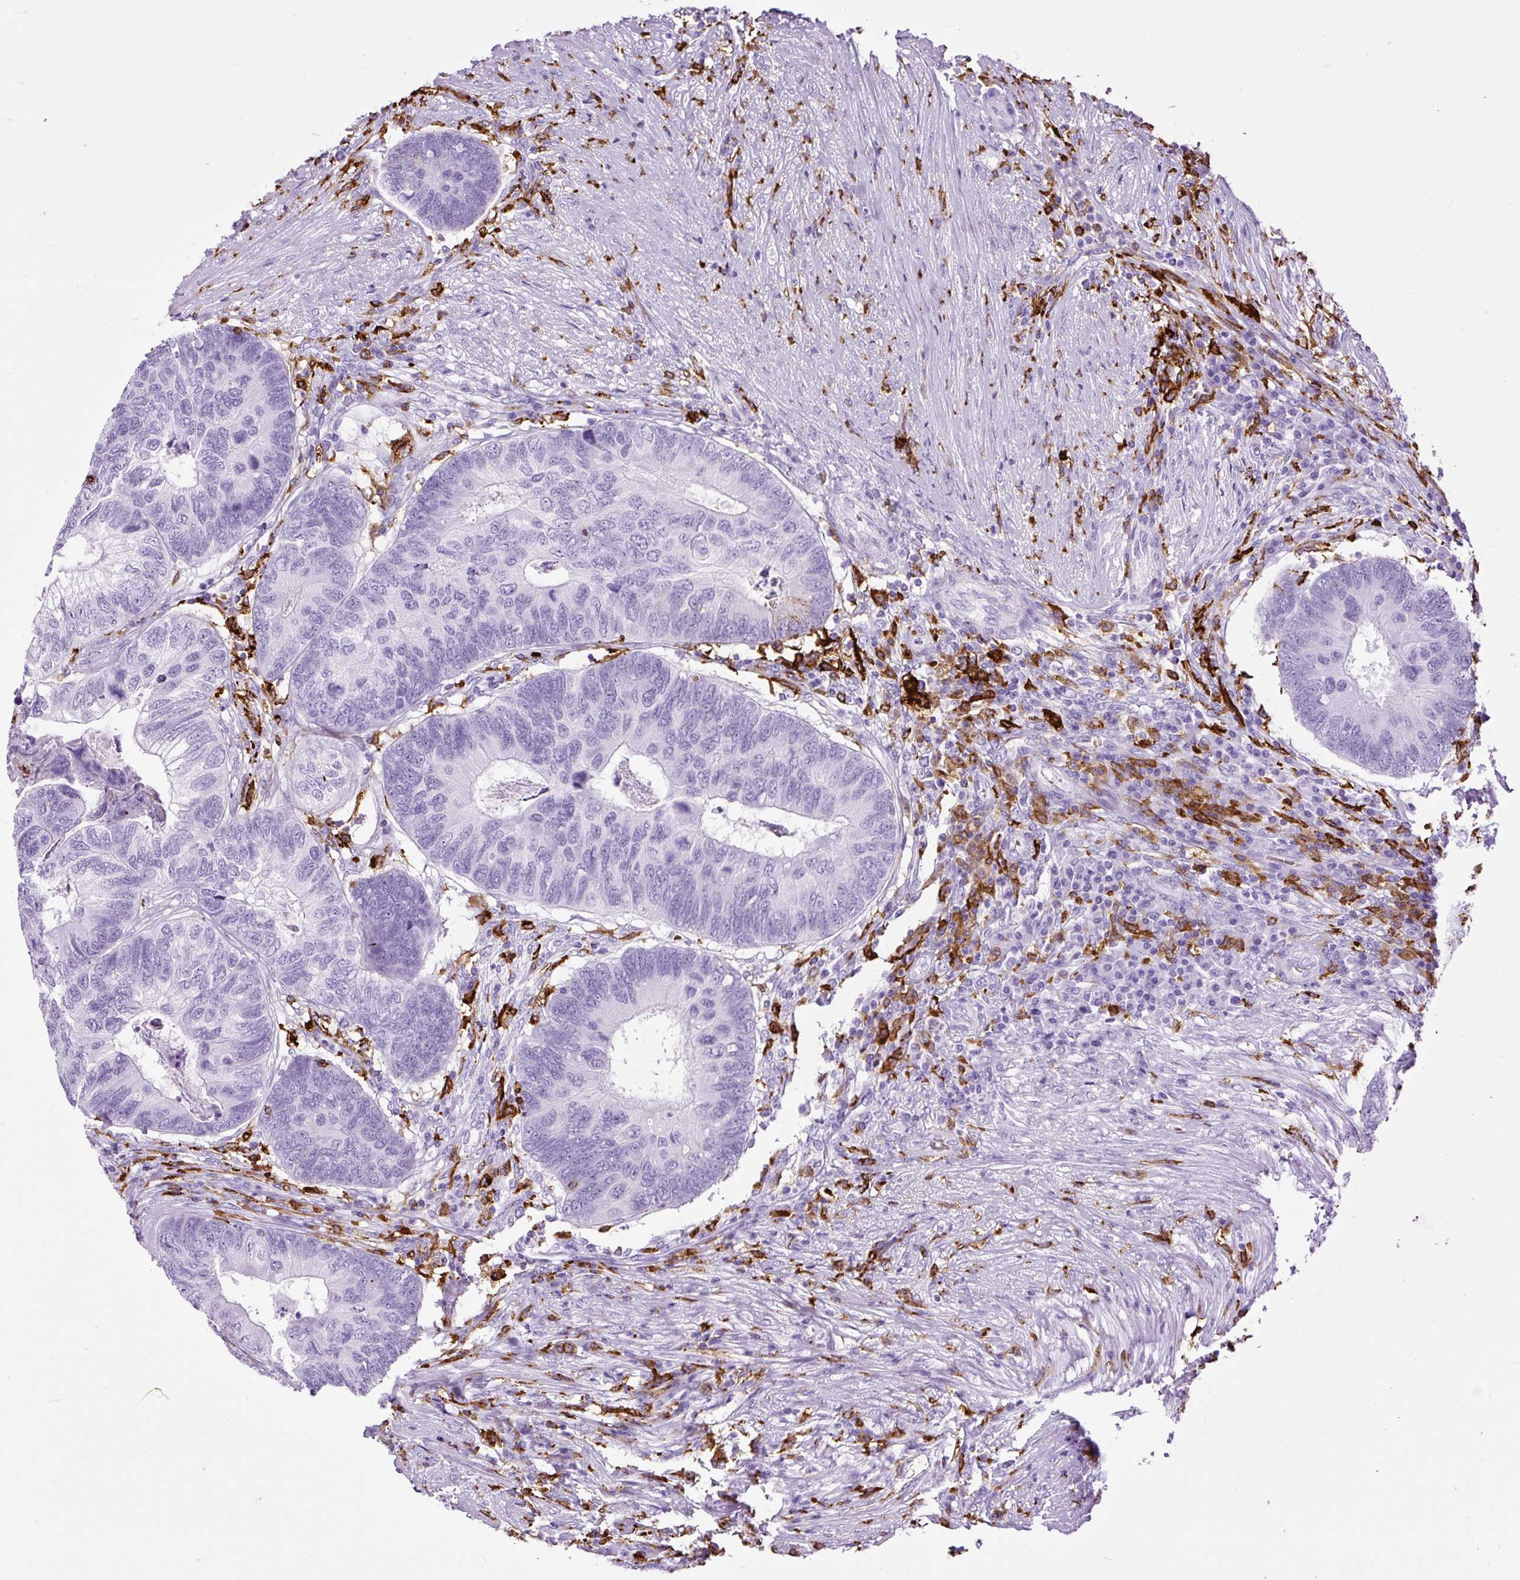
{"staining": {"intensity": "negative", "quantity": "none", "location": "none"}, "tissue": "colorectal cancer", "cell_type": "Tumor cells", "image_type": "cancer", "snomed": [{"axis": "morphology", "description": "Adenocarcinoma, NOS"}, {"axis": "topography", "description": "Colon"}], "caption": "Tumor cells are negative for protein expression in human colorectal adenocarcinoma.", "gene": "HLA-DRA", "patient": {"sex": "female", "age": 67}}